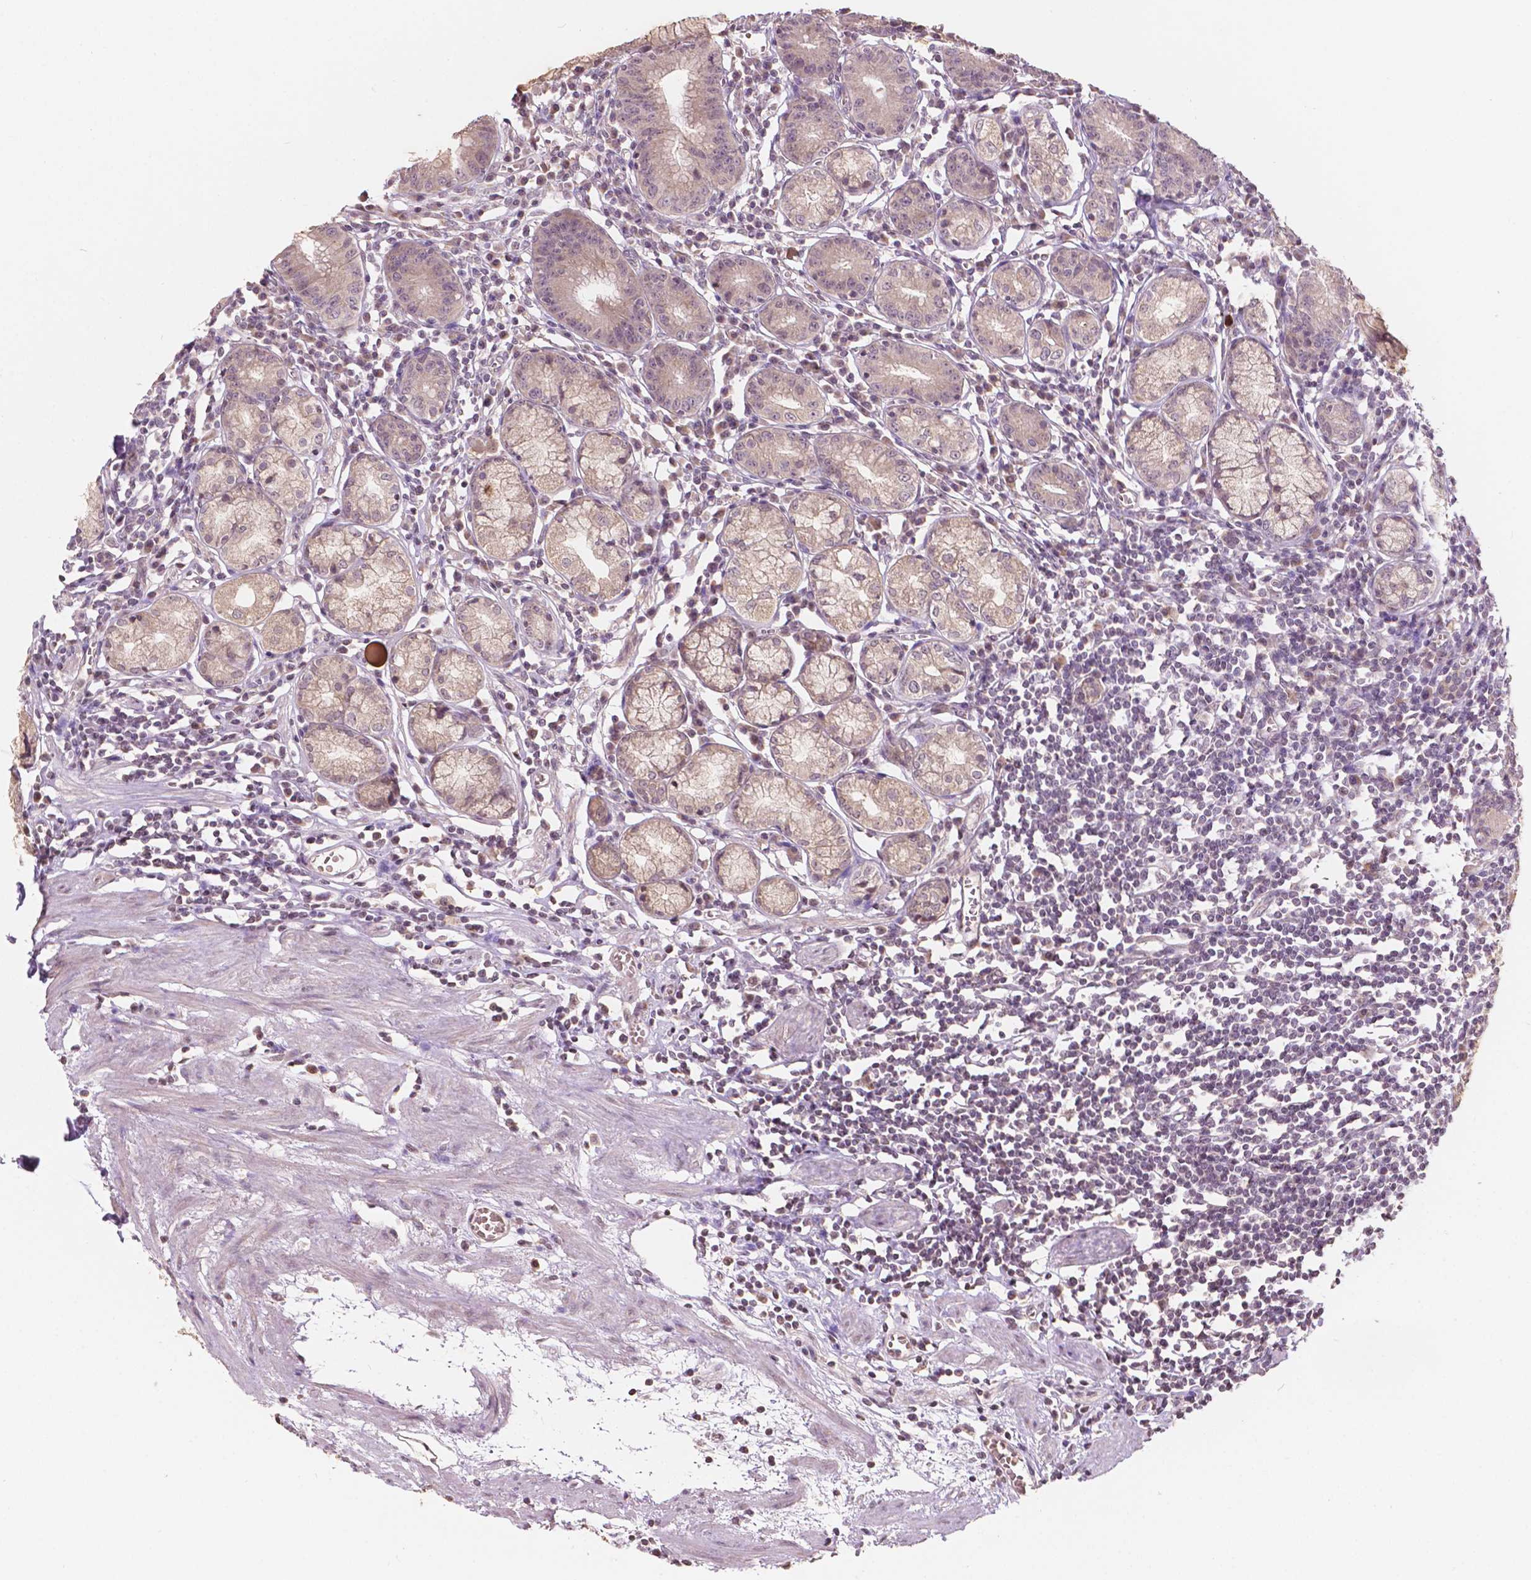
{"staining": {"intensity": "weak", "quantity": ">75%", "location": "cytoplasmic/membranous,nuclear"}, "tissue": "stomach", "cell_type": "Glandular cells", "image_type": "normal", "snomed": [{"axis": "morphology", "description": "Normal tissue, NOS"}, {"axis": "topography", "description": "Stomach"}], "caption": "Weak cytoplasmic/membranous,nuclear expression is appreciated in about >75% of glandular cells in normal stomach. The staining is performed using DAB brown chromogen to label protein expression. The nuclei are counter-stained blue using hematoxylin.", "gene": "NOS1AP", "patient": {"sex": "male", "age": 55}}